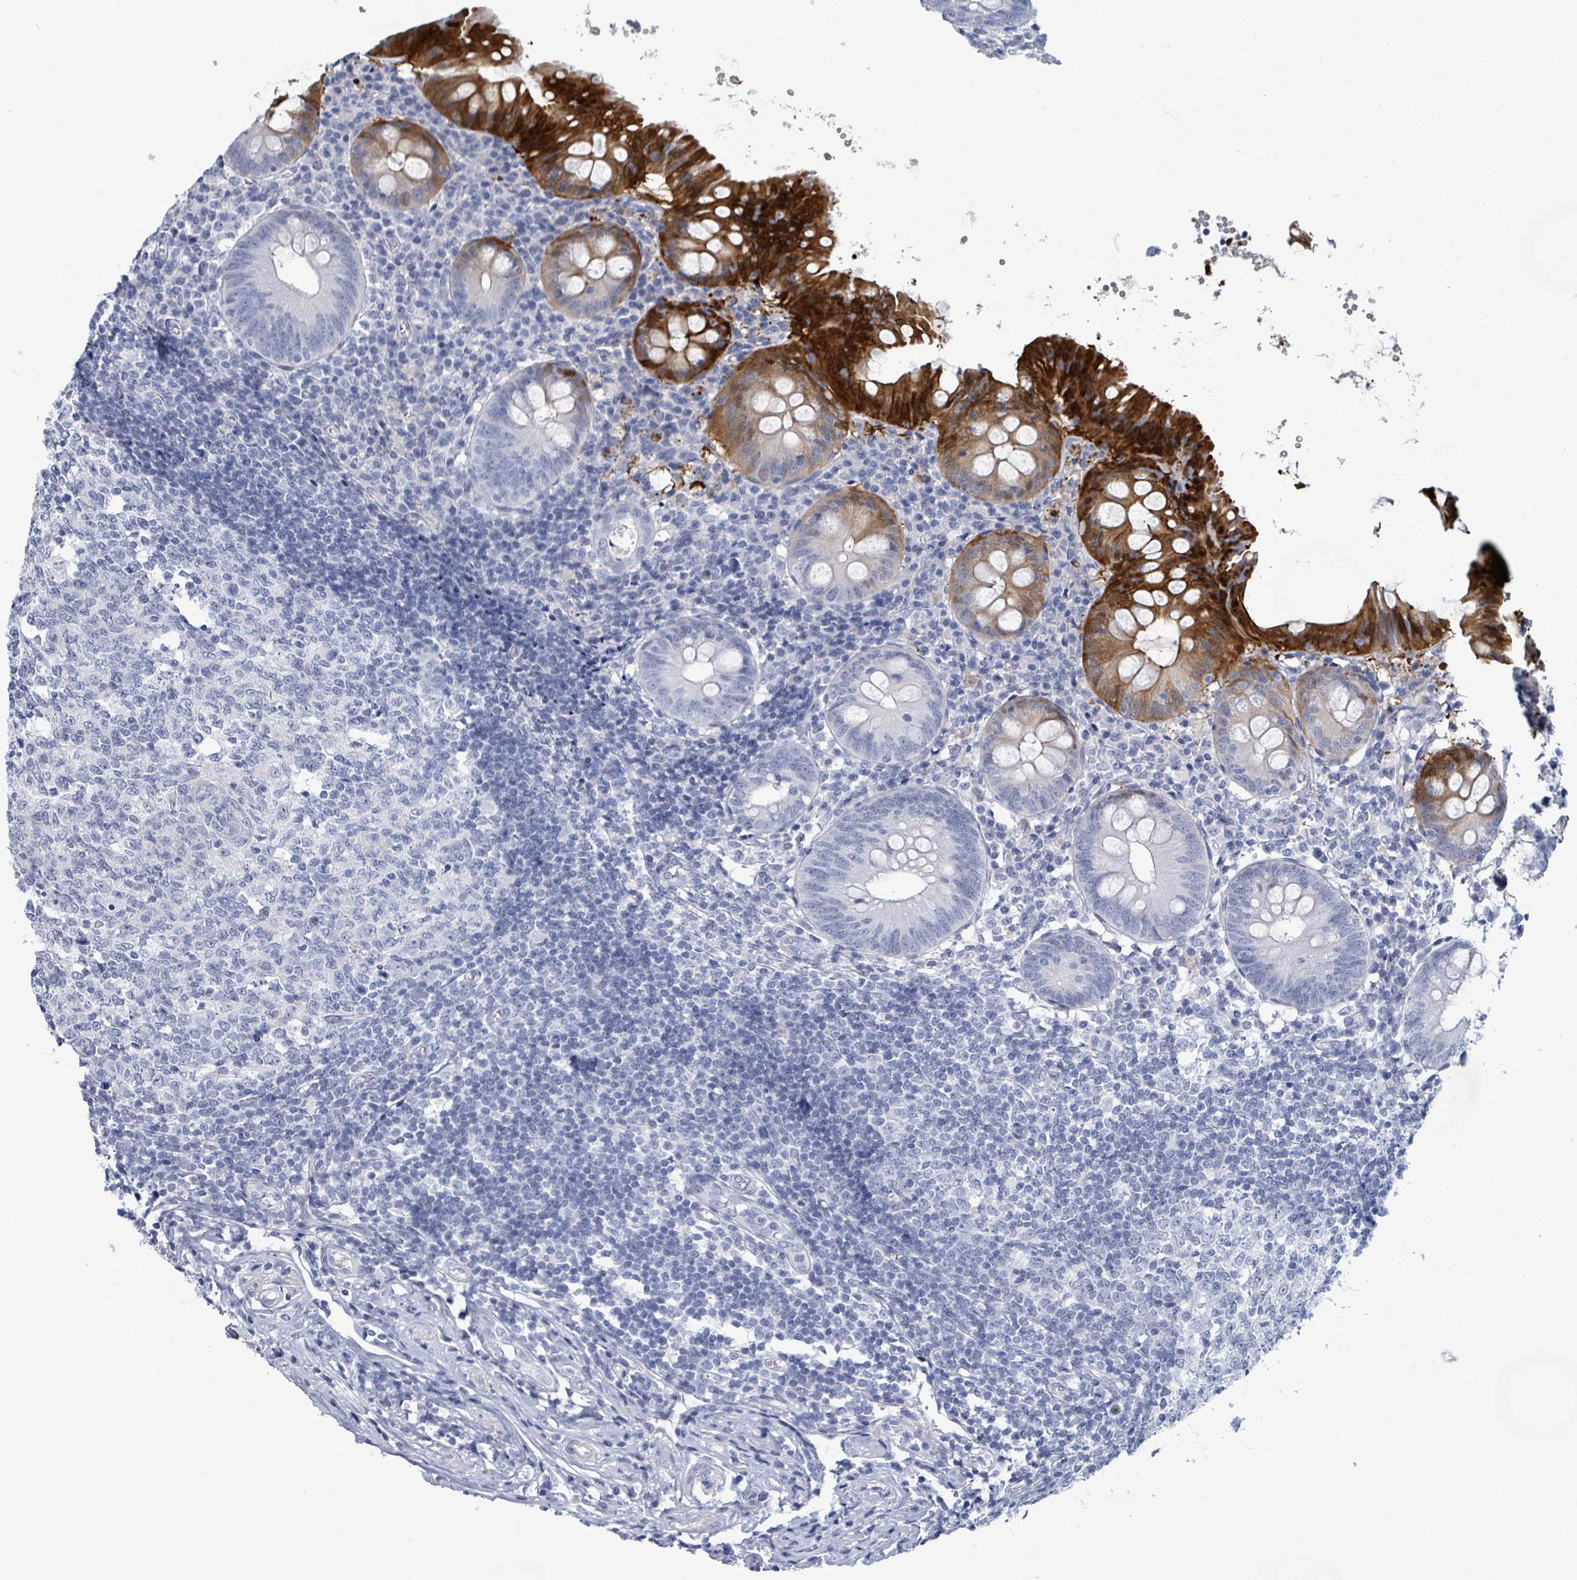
{"staining": {"intensity": "strong", "quantity": "<25%", "location": "cytoplasmic/membranous,nuclear"}, "tissue": "appendix", "cell_type": "Glandular cells", "image_type": "normal", "snomed": [{"axis": "morphology", "description": "Normal tissue, NOS"}, {"axis": "topography", "description": "Appendix"}], "caption": "Strong cytoplasmic/membranous,nuclear staining is seen in approximately <25% of glandular cells in unremarkable appendix. The staining was performed using DAB to visualize the protein expression in brown, while the nuclei were stained in blue with hematoxylin (Magnification: 20x).", "gene": "ZNF771", "patient": {"sex": "female", "age": 54}}